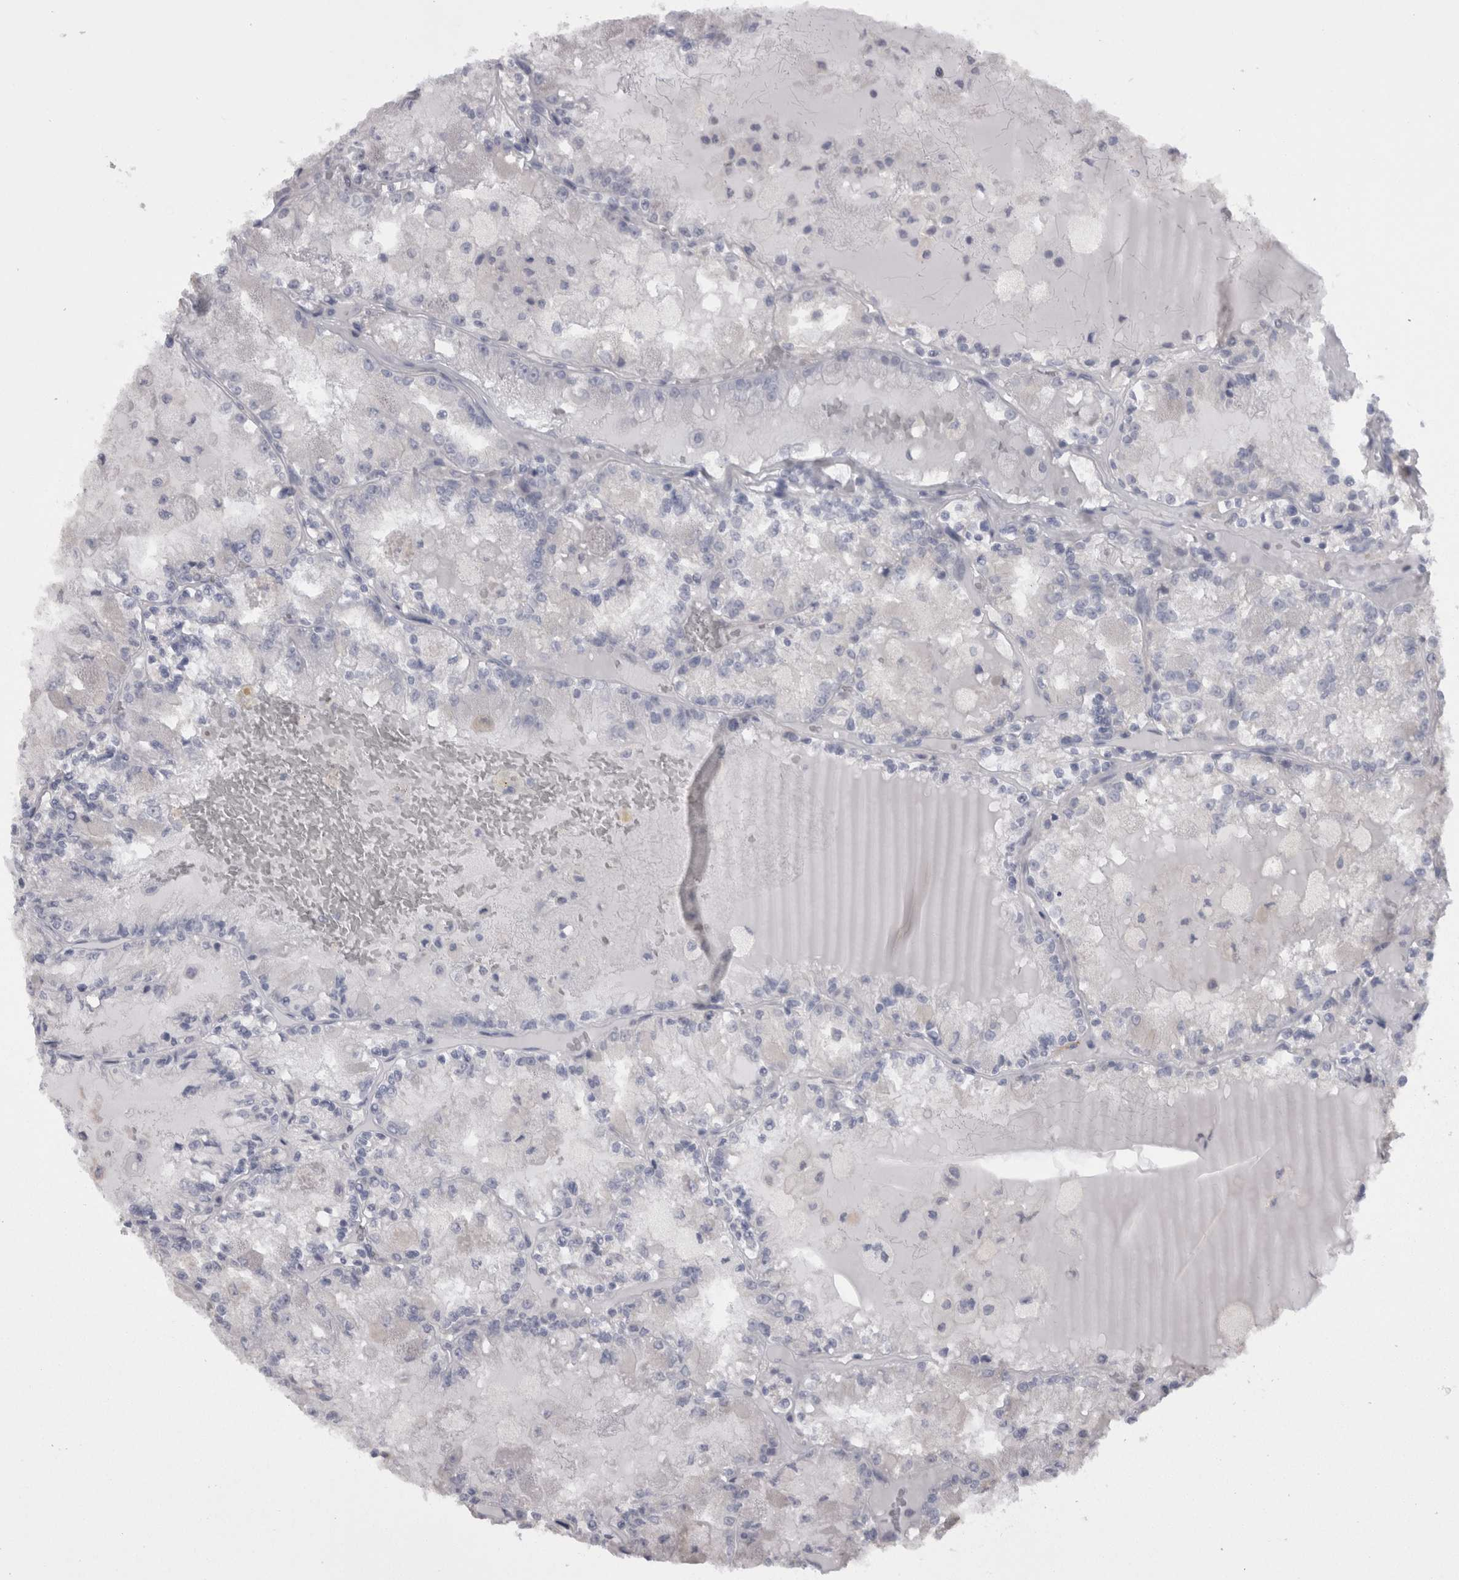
{"staining": {"intensity": "negative", "quantity": "none", "location": "none"}, "tissue": "renal cancer", "cell_type": "Tumor cells", "image_type": "cancer", "snomed": [{"axis": "morphology", "description": "Adenocarcinoma, NOS"}, {"axis": "topography", "description": "Kidney"}], "caption": "IHC photomicrograph of neoplastic tissue: adenocarcinoma (renal) stained with DAB reveals no significant protein staining in tumor cells.", "gene": "CAMK2D", "patient": {"sex": "female", "age": 56}}